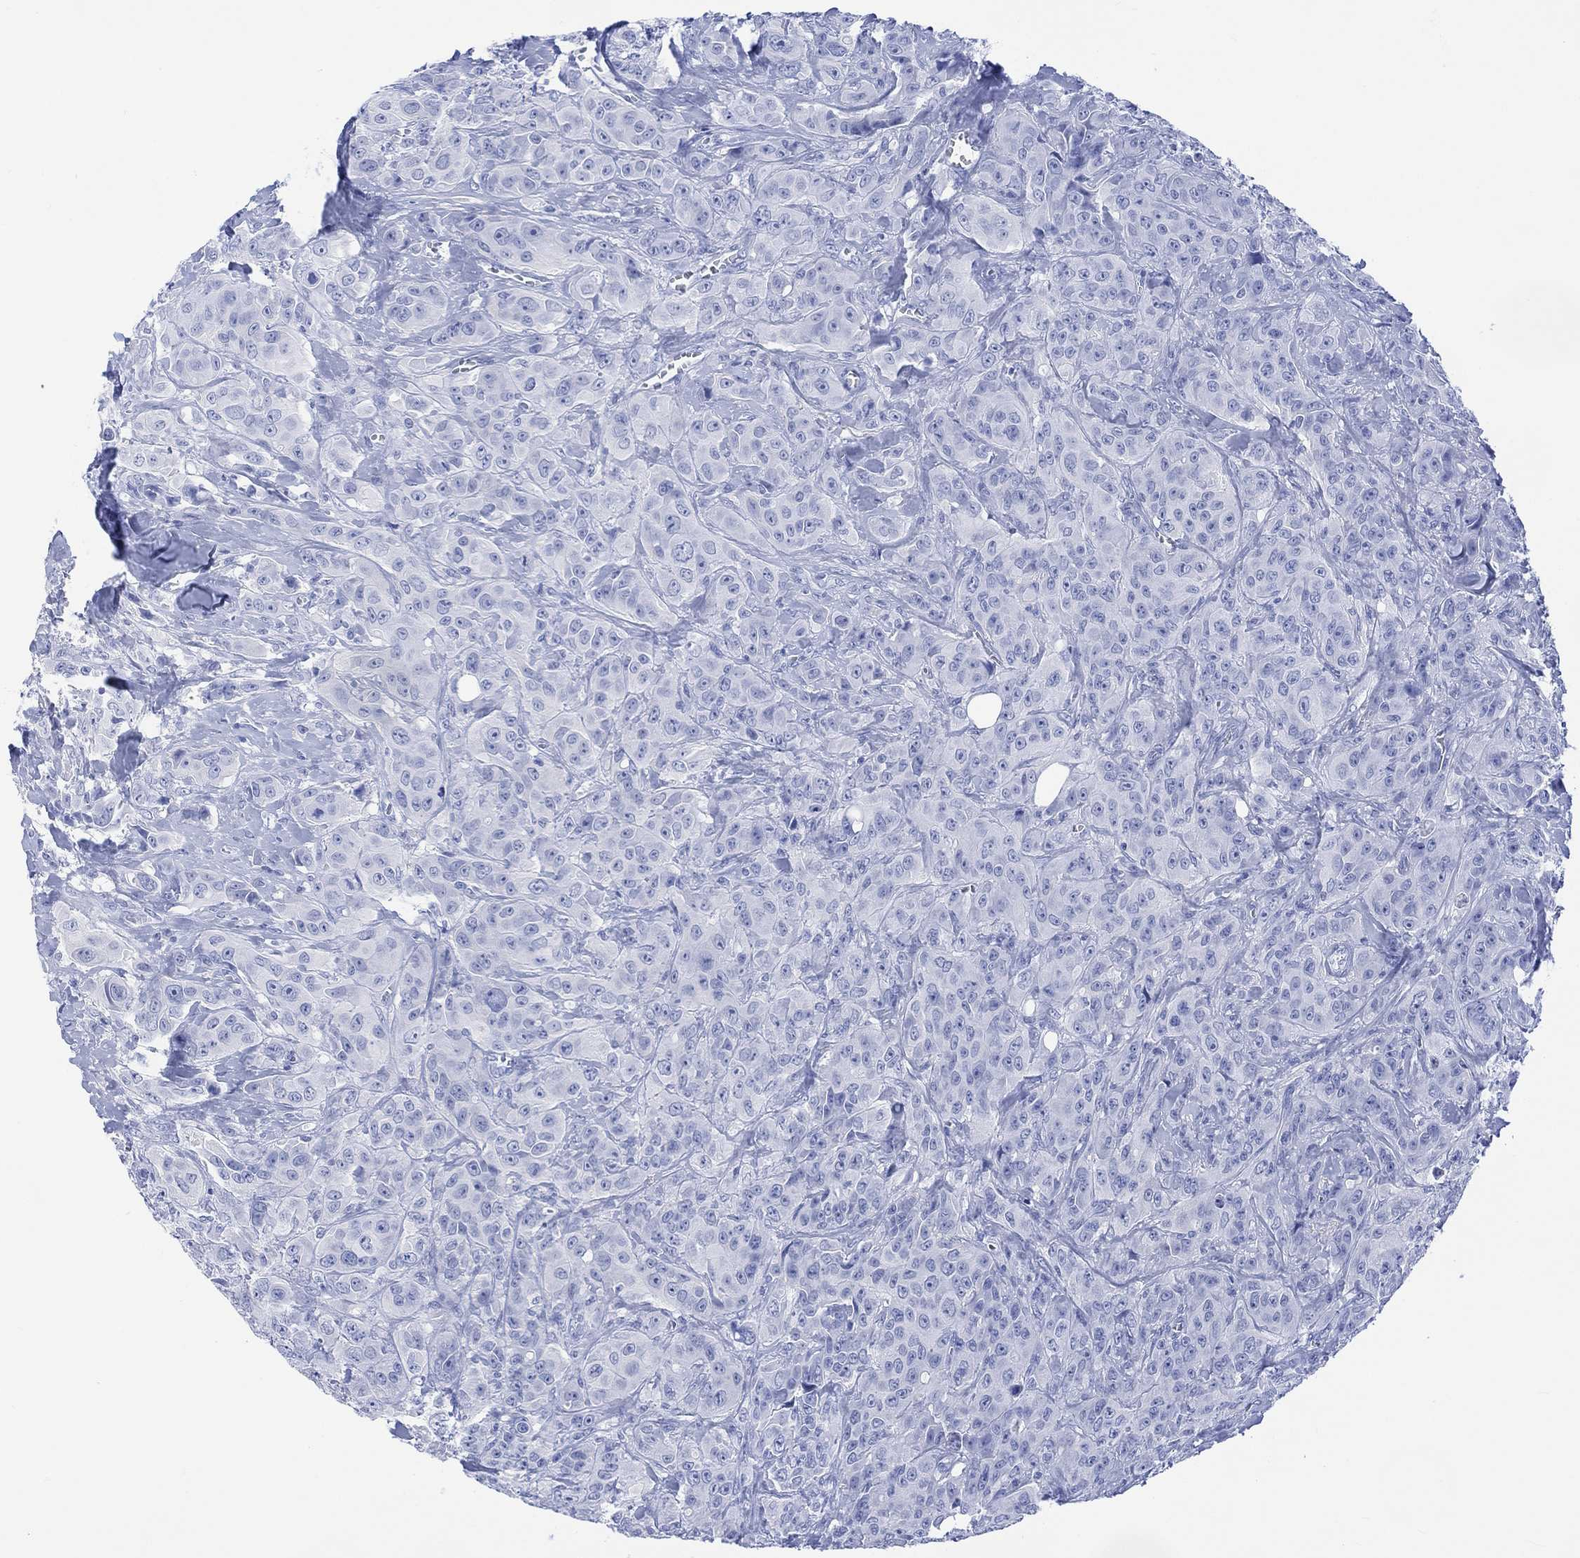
{"staining": {"intensity": "negative", "quantity": "none", "location": "none"}, "tissue": "breast cancer", "cell_type": "Tumor cells", "image_type": "cancer", "snomed": [{"axis": "morphology", "description": "Duct carcinoma"}, {"axis": "topography", "description": "Breast"}], "caption": "The micrograph reveals no significant expression in tumor cells of breast cancer.", "gene": "CELF4", "patient": {"sex": "female", "age": 43}}